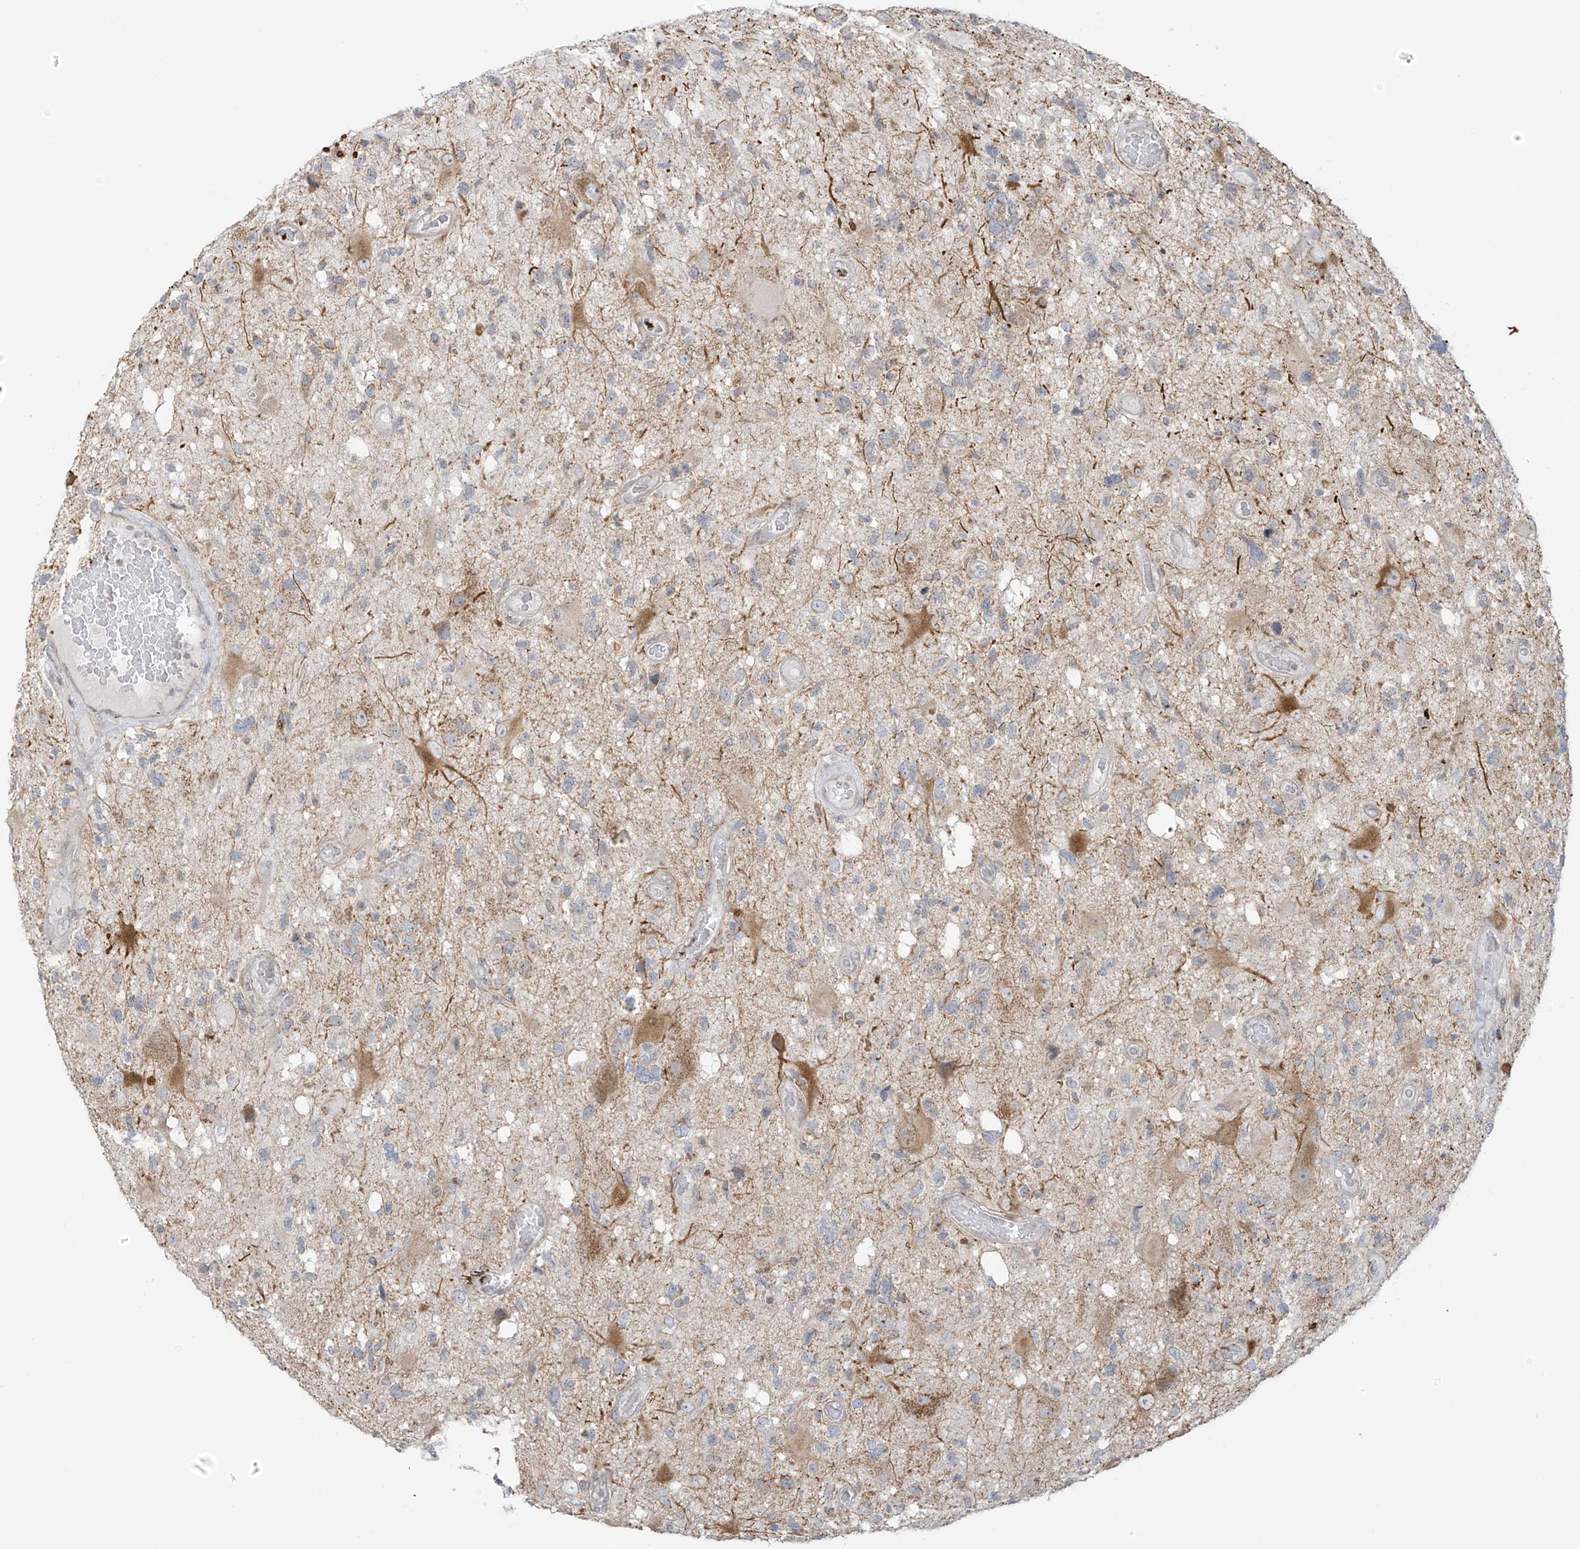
{"staining": {"intensity": "negative", "quantity": "none", "location": "none"}, "tissue": "glioma", "cell_type": "Tumor cells", "image_type": "cancer", "snomed": [{"axis": "morphology", "description": "Glioma, malignant, High grade"}, {"axis": "topography", "description": "Brain"}], "caption": "The image shows no staining of tumor cells in glioma.", "gene": "HDDC2", "patient": {"sex": "male", "age": 33}}